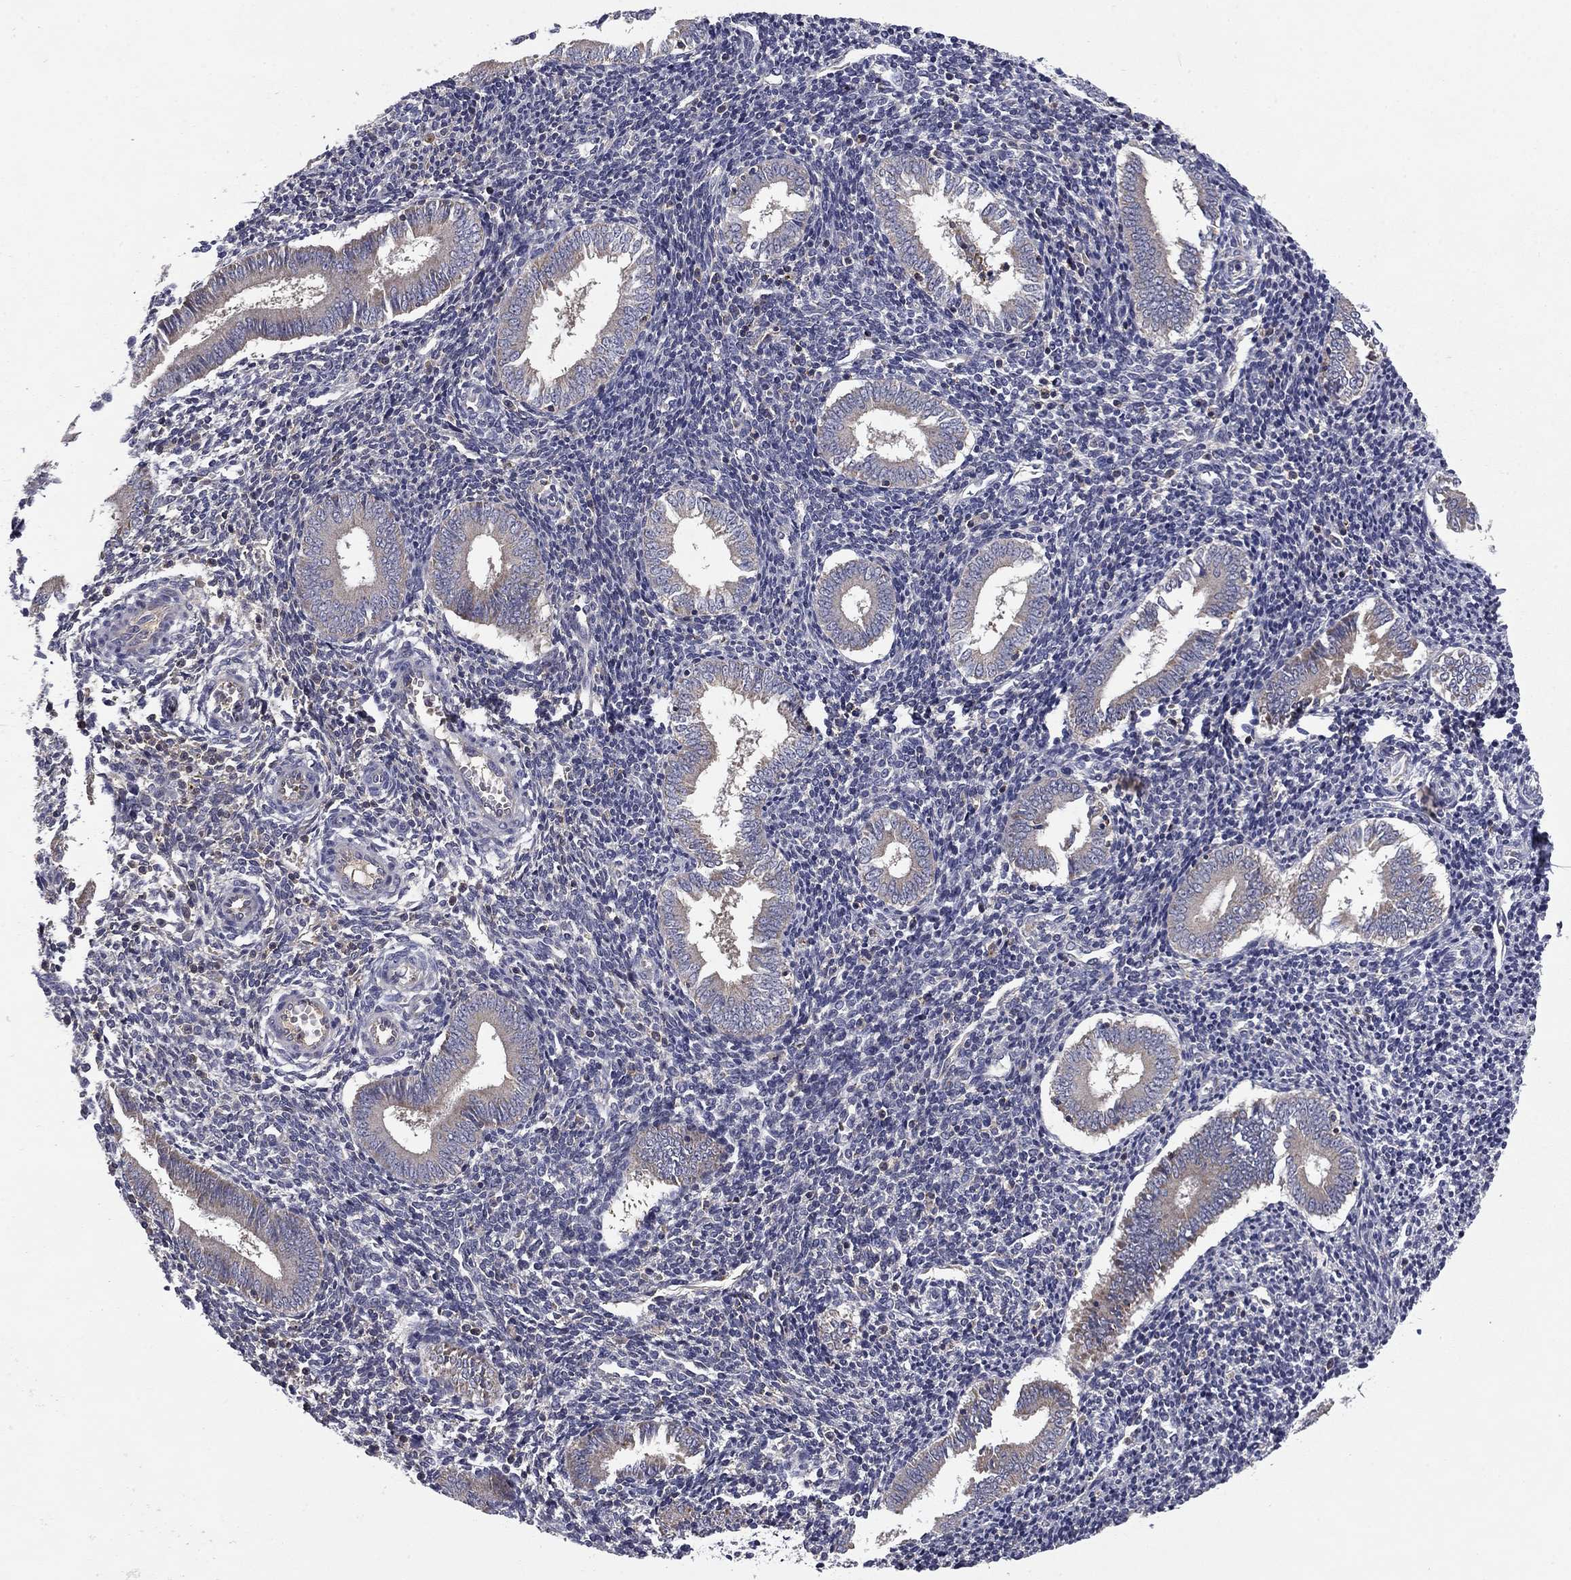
{"staining": {"intensity": "negative", "quantity": "none", "location": "none"}, "tissue": "endometrium", "cell_type": "Cells in endometrial stroma", "image_type": "normal", "snomed": [{"axis": "morphology", "description": "Normal tissue, NOS"}, {"axis": "topography", "description": "Endometrium"}], "caption": "A histopathology image of endometrium stained for a protein shows no brown staining in cells in endometrial stroma. (DAB (3,3'-diaminobenzidine) immunohistochemistry (IHC), high magnification).", "gene": "CEACAM7", "patient": {"sex": "female", "age": 25}}